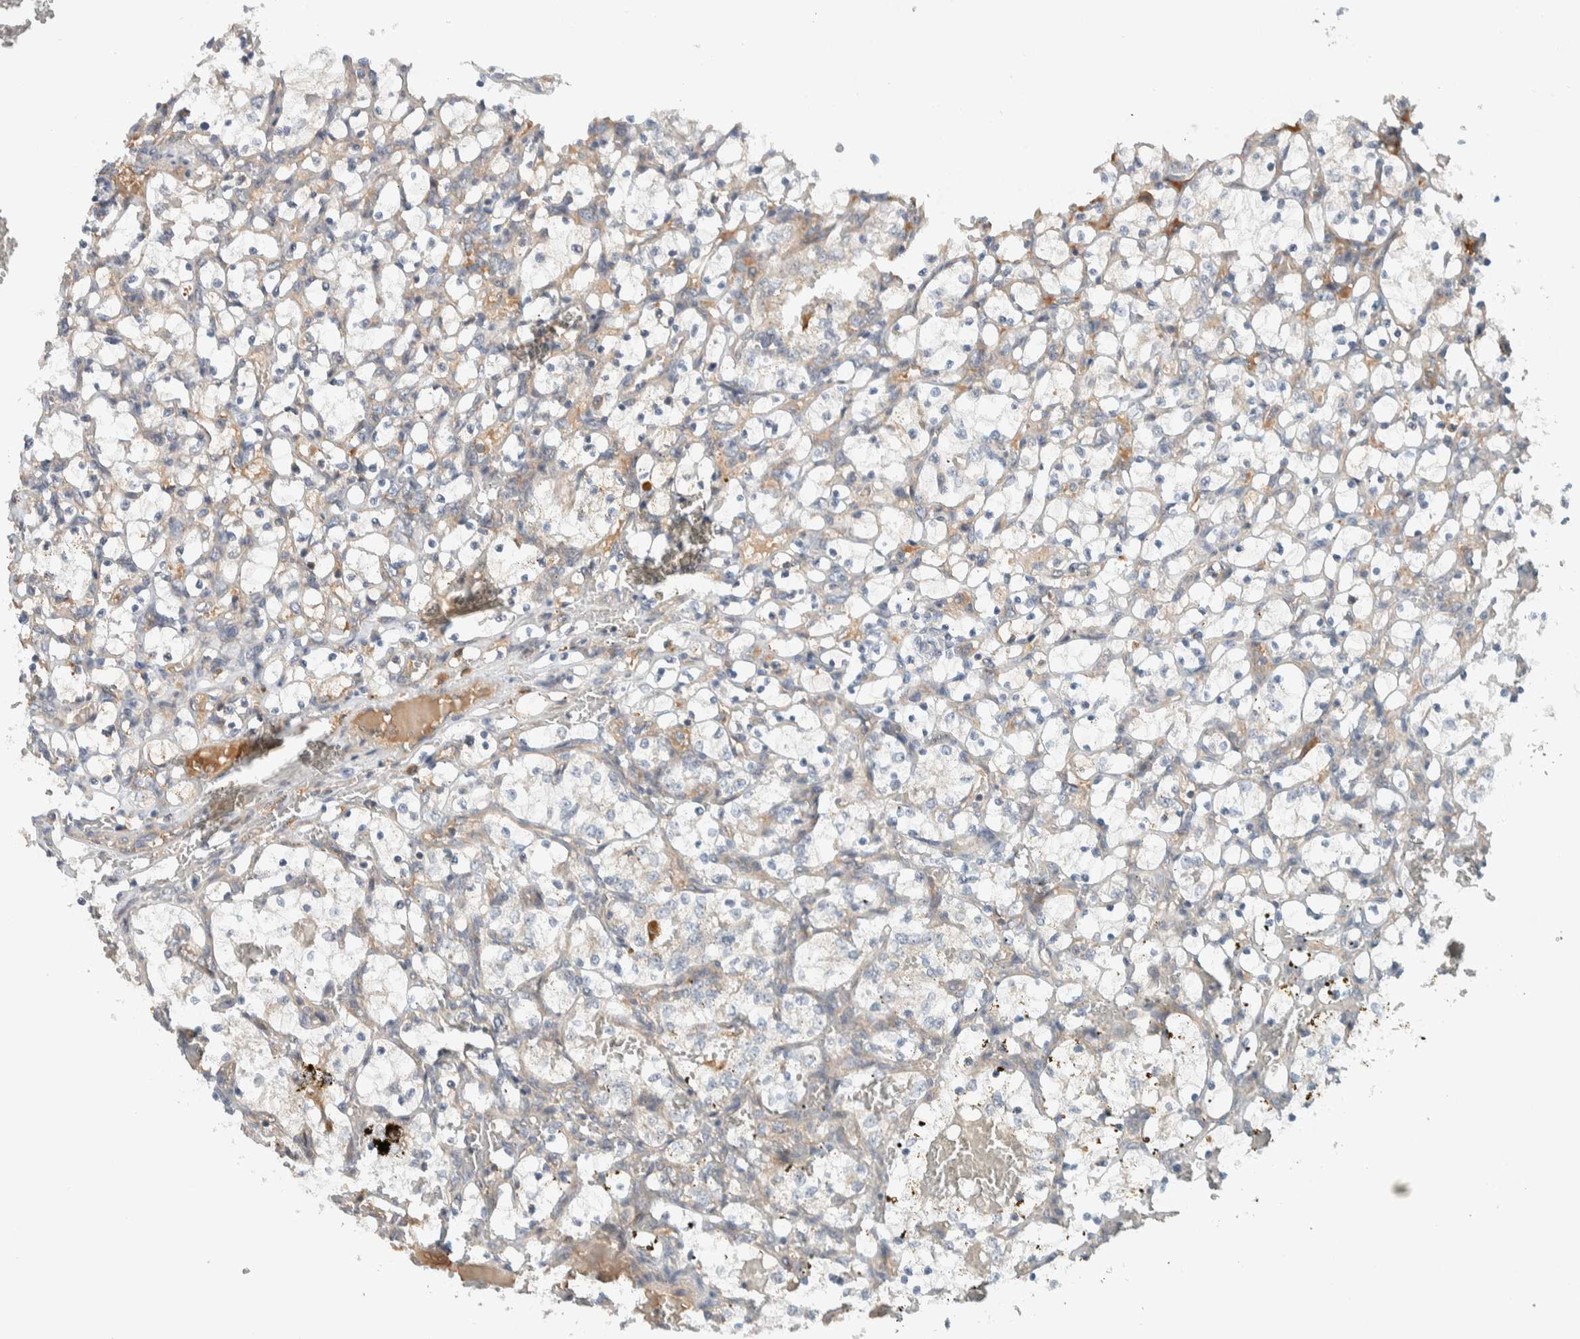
{"staining": {"intensity": "negative", "quantity": "none", "location": "none"}, "tissue": "renal cancer", "cell_type": "Tumor cells", "image_type": "cancer", "snomed": [{"axis": "morphology", "description": "Adenocarcinoma, NOS"}, {"axis": "topography", "description": "Kidney"}], "caption": "The histopathology image reveals no staining of tumor cells in adenocarcinoma (renal).", "gene": "ARMC7", "patient": {"sex": "female", "age": 69}}